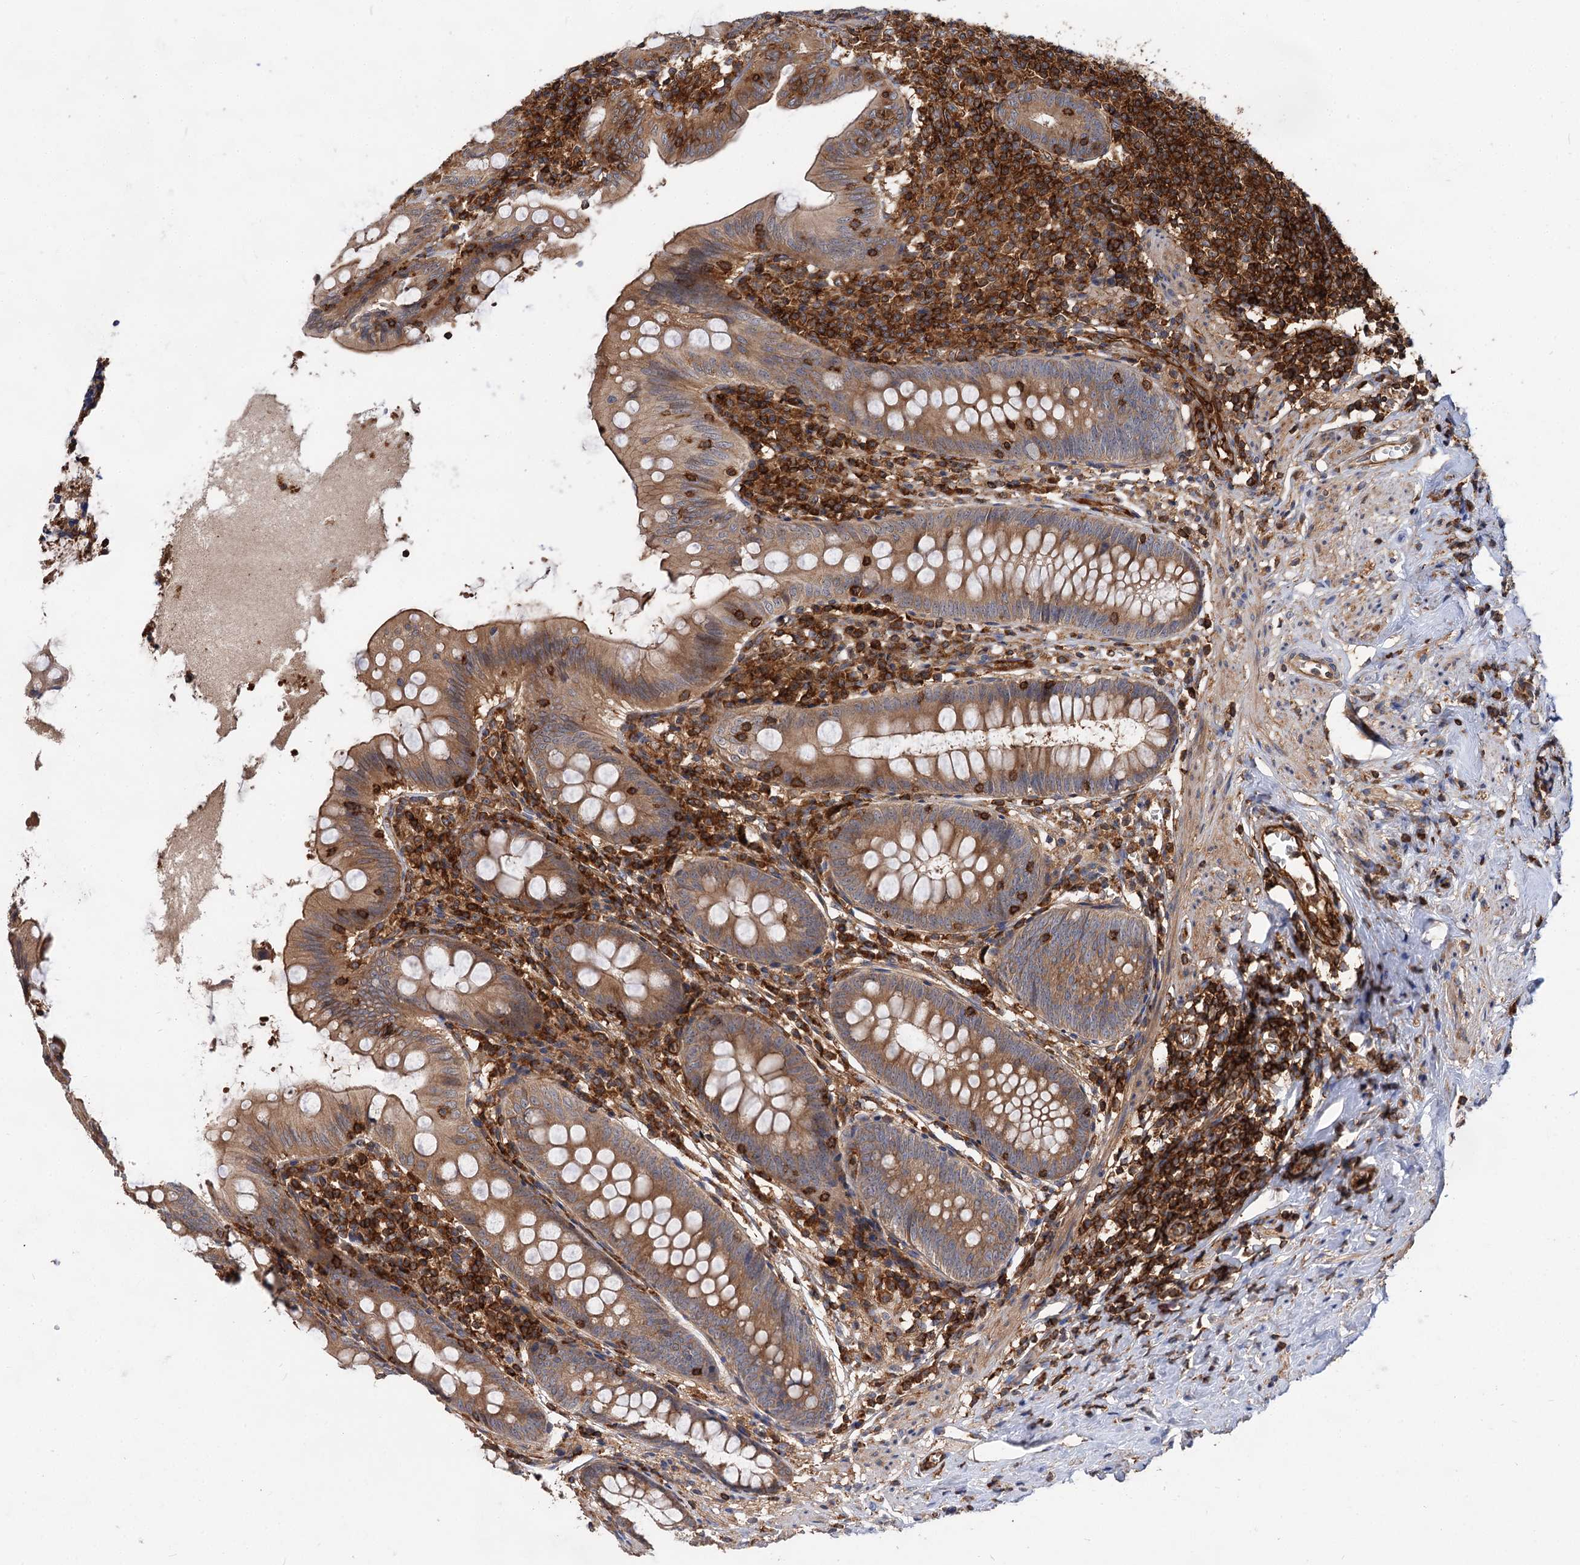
{"staining": {"intensity": "moderate", "quantity": ">75%", "location": "cytoplasmic/membranous"}, "tissue": "appendix", "cell_type": "Glandular cells", "image_type": "normal", "snomed": [{"axis": "morphology", "description": "Normal tissue, NOS"}, {"axis": "topography", "description": "Appendix"}], "caption": "Immunohistochemistry histopathology image of benign human appendix stained for a protein (brown), which demonstrates medium levels of moderate cytoplasmic/membranous positivity in approximately >75% of glandular cells.", "gene": "PACS1", "patient": {"sex": "female", "age": 51}}